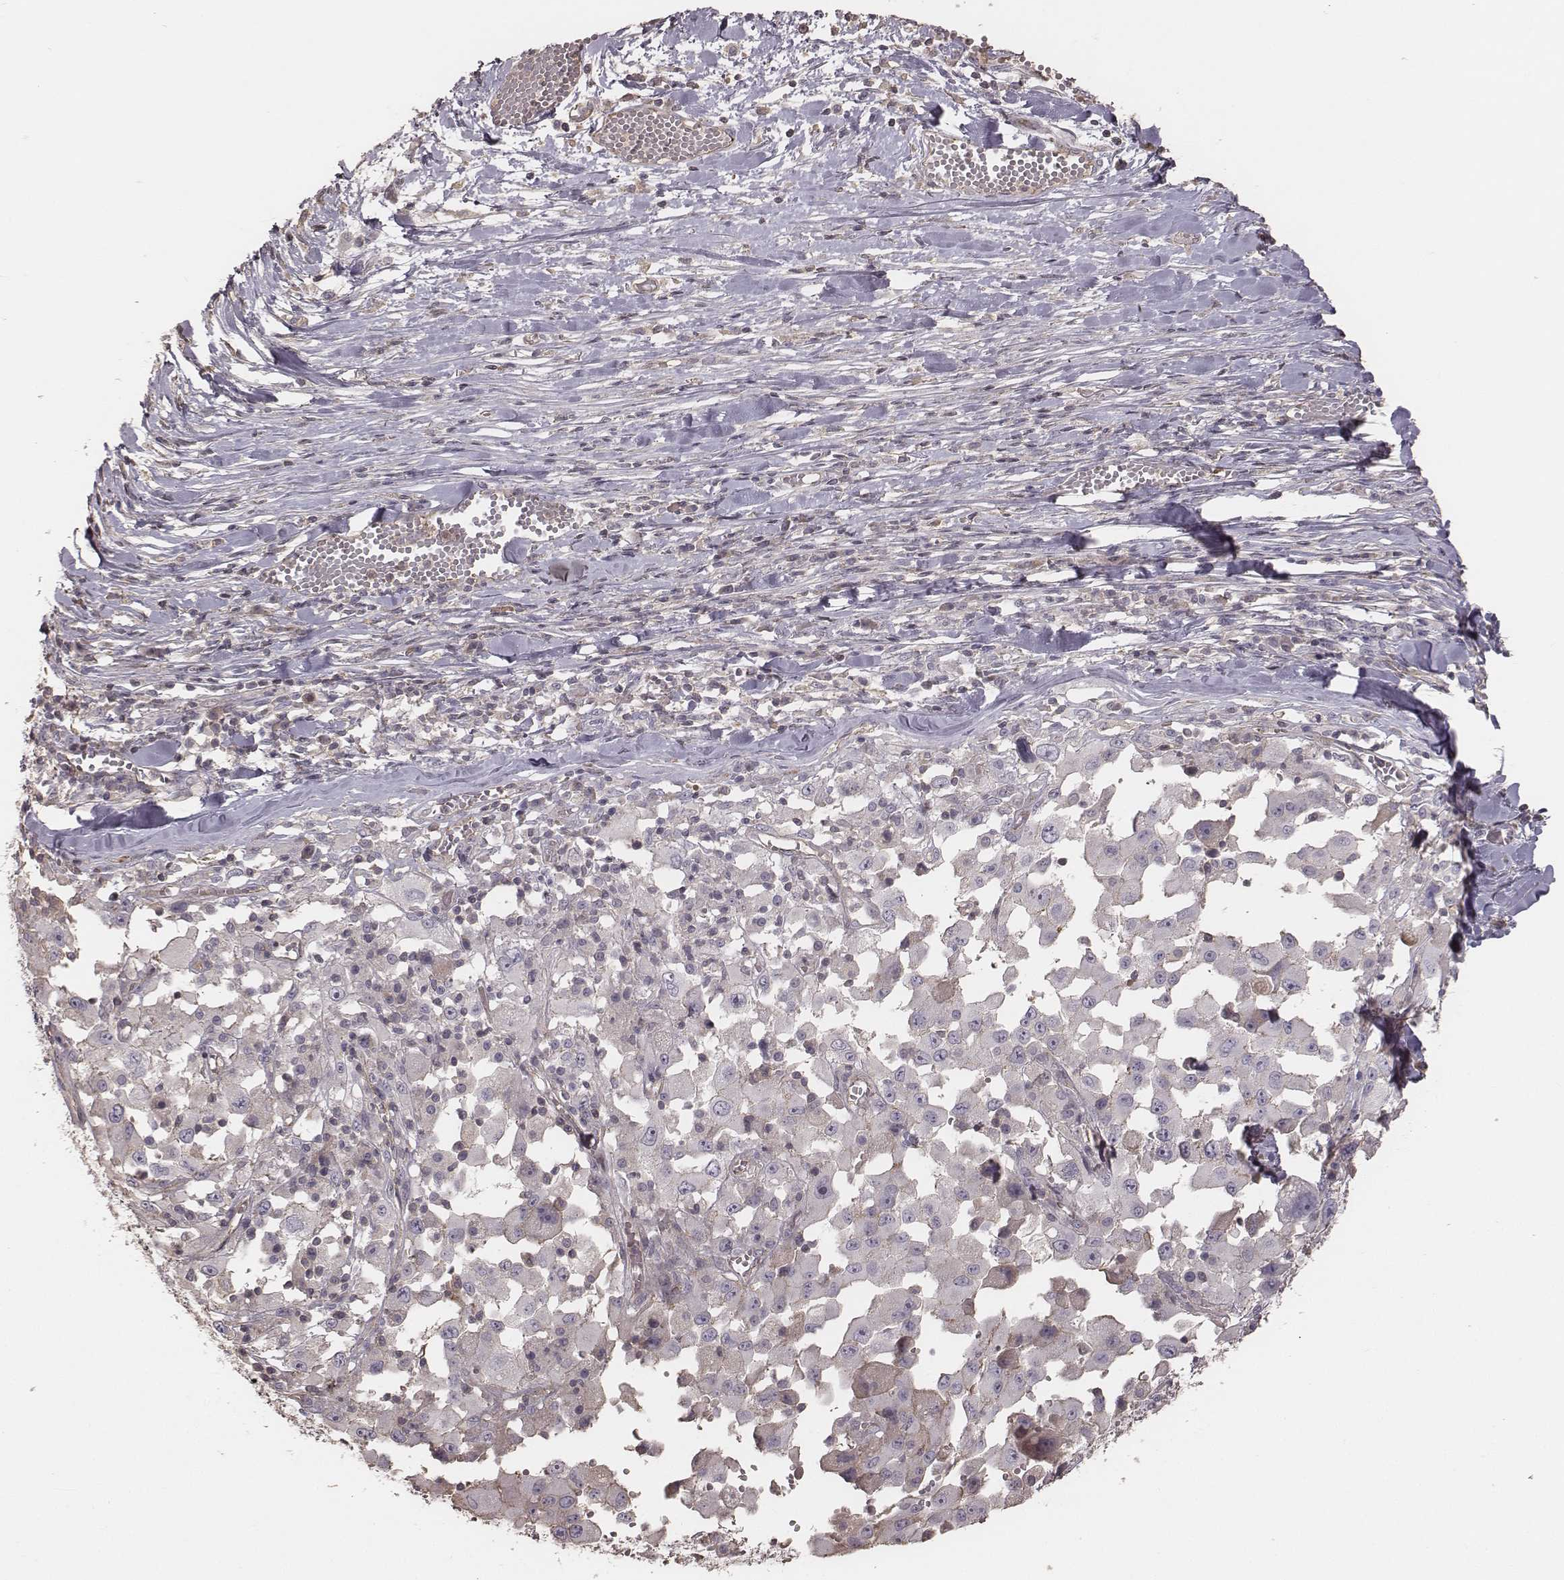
{"staining": {"intensity": "negative", "quantity": "none", "location": "none"}, "tissue": "melanoma", "cell_type": "Tumor cells", "image_type": "cancer", "snomed": [{"axis": "morphology", "description": "Malignant melanoma, Metastatic site"}, {"axis": "topography", "description": "Lymph node"}], "caption": "A high-resolution micrograph shows IHC staining of melanoma, which shows no significant staining in tumor cells.", "gene": "OTOGL", "patient": {"sex": "male", "age": 50}}